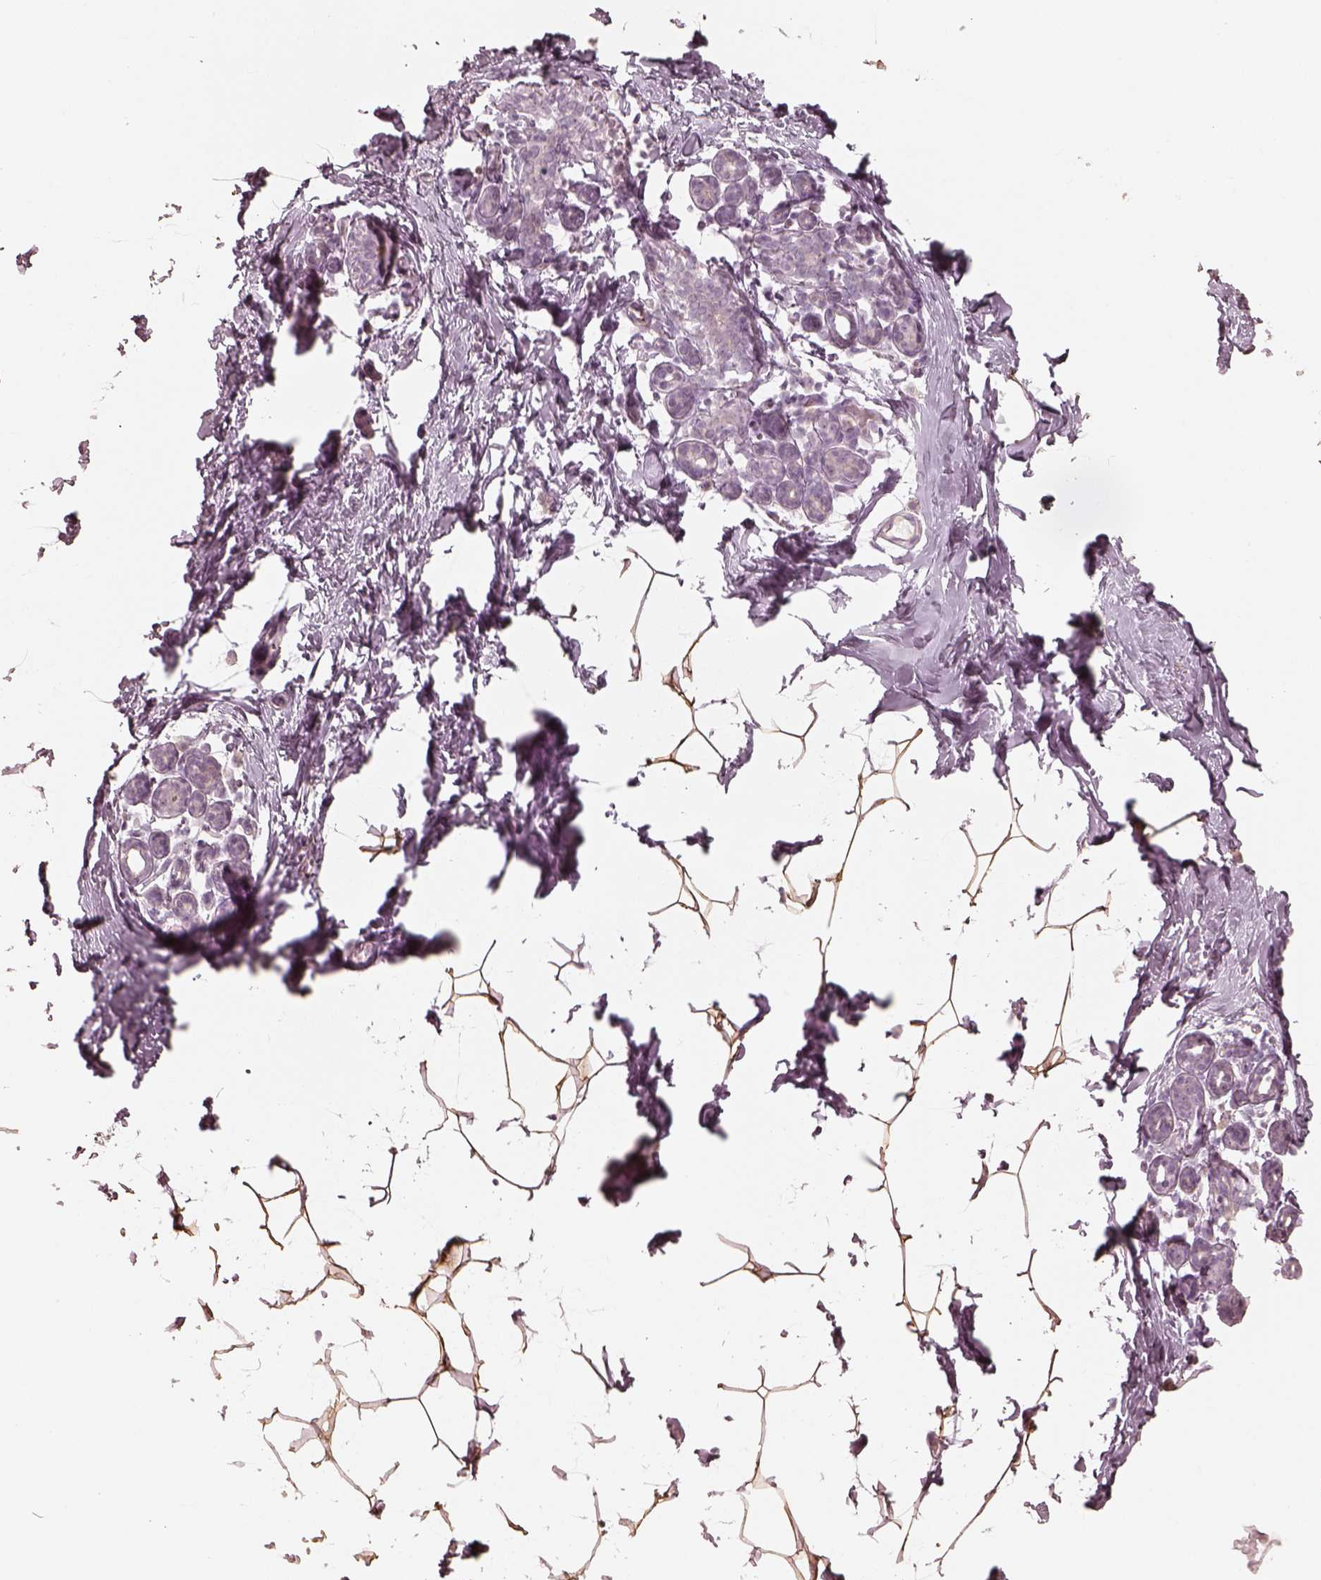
{"staining": {"intensity": "moderate", "quantity": ">75%", "location": "cytoplasmic/membranous"}, "tissue": "breast", "cell_type": "Adipocytes", "image_type": "normal", "snomed": [{"axis": "morphology", "description": "Normal tissue, NOS"}, {"axis": "topography", "description": "Breast"}], "caption": "IHC histopathology image of benign breast stained for a protein (brown), which reveals medium levels of moderate cytoplasmic/membranous staining in approximately >75% of adipocytes.", "gene": "ACACB", "patient": {"sex": "female", "age": 32}}